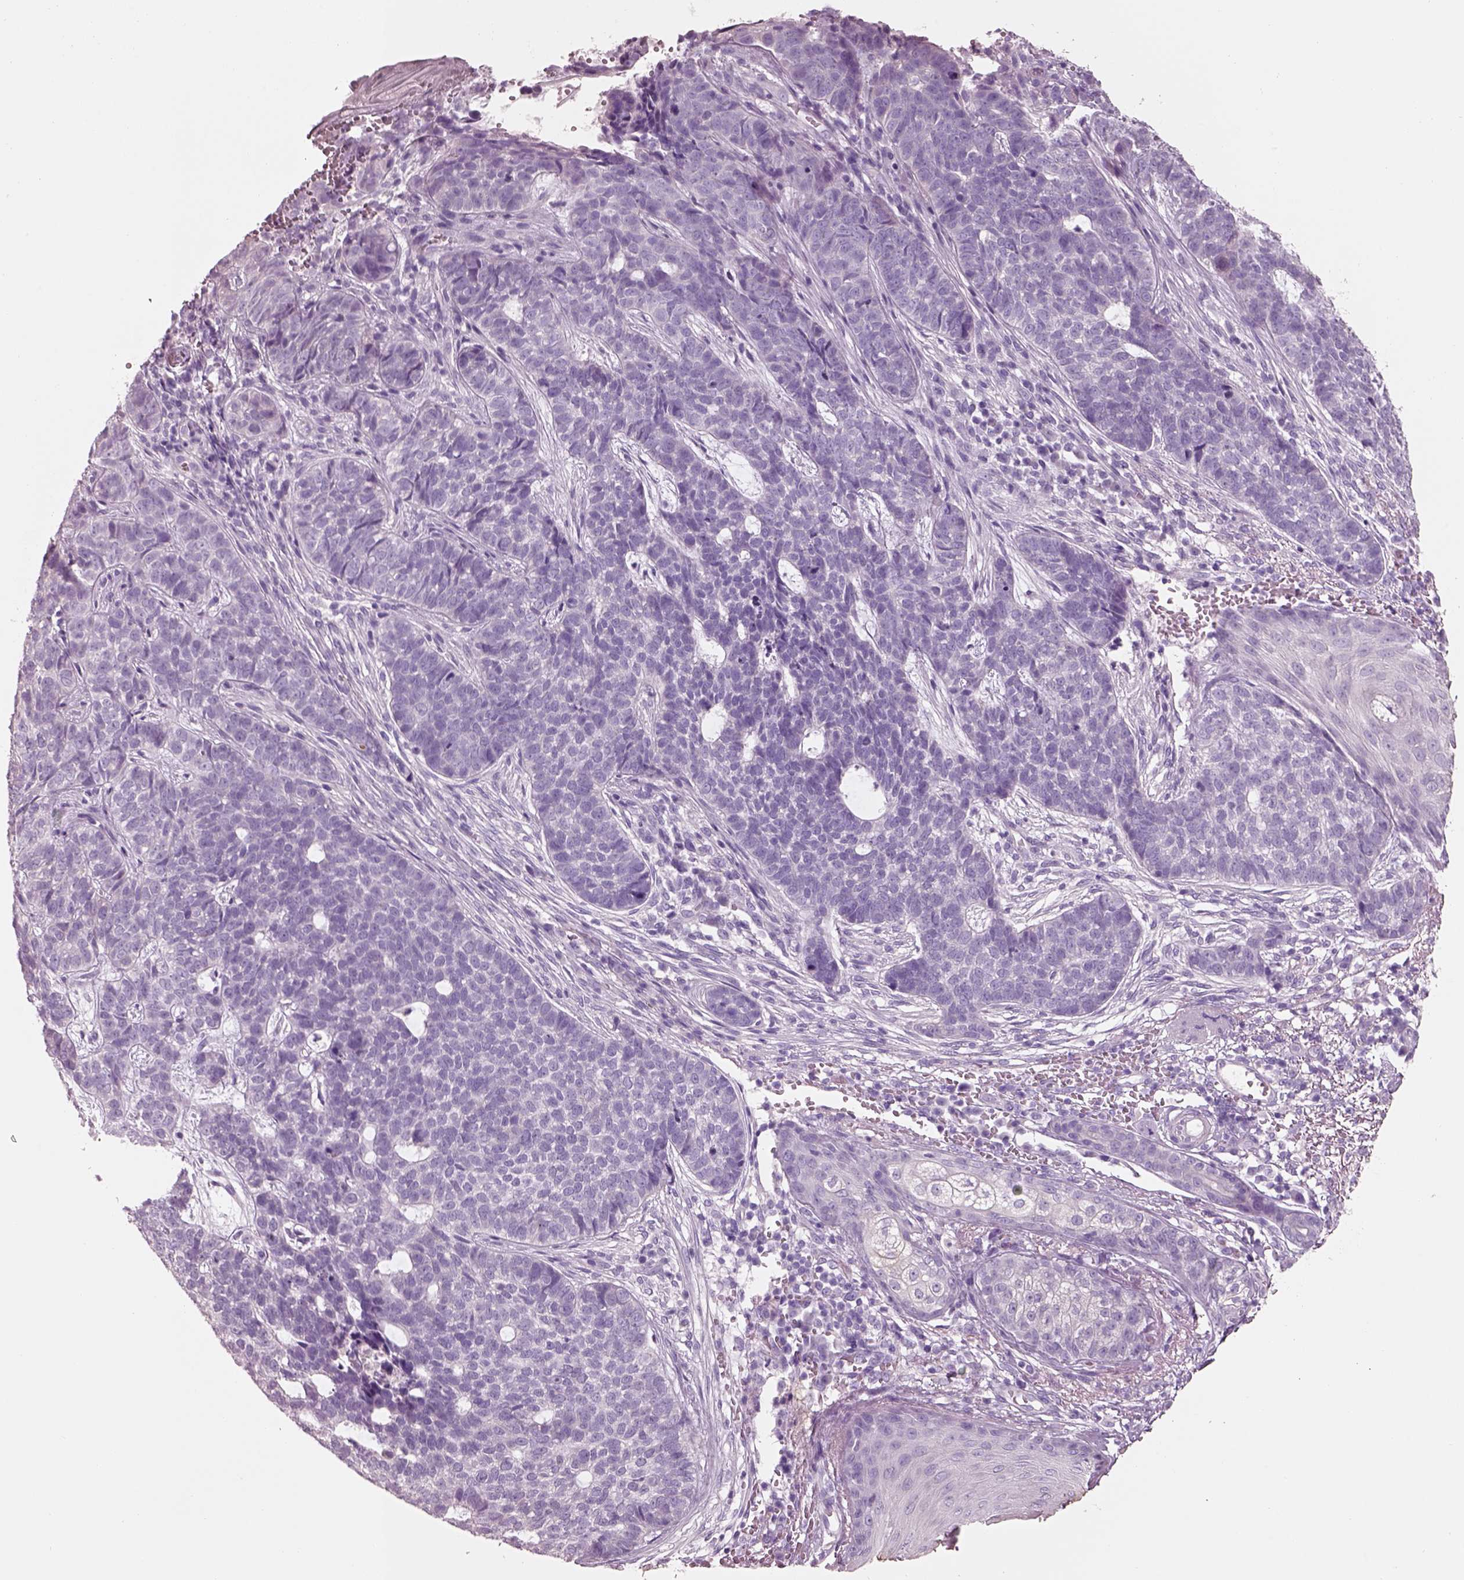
{"staining": {"intensity": "negative", "quantity": "none", "location": "none"}, "tissue": "skin cancer", "cell_type": "Tumor cells", "image_type": "cancer", "snomed": [{"axis": "morphology", "description": "Basal cell carcinoma"}, {"axis": "topography", "description": "Skin"}], "caption": "The immunohistochemistry photomicrograph has no significant expression in tumor cells of skin cancer (basal cell carcinoma) tissue.", "gene": "PNOC", "patient": {"sex": "female", "age": 69}}